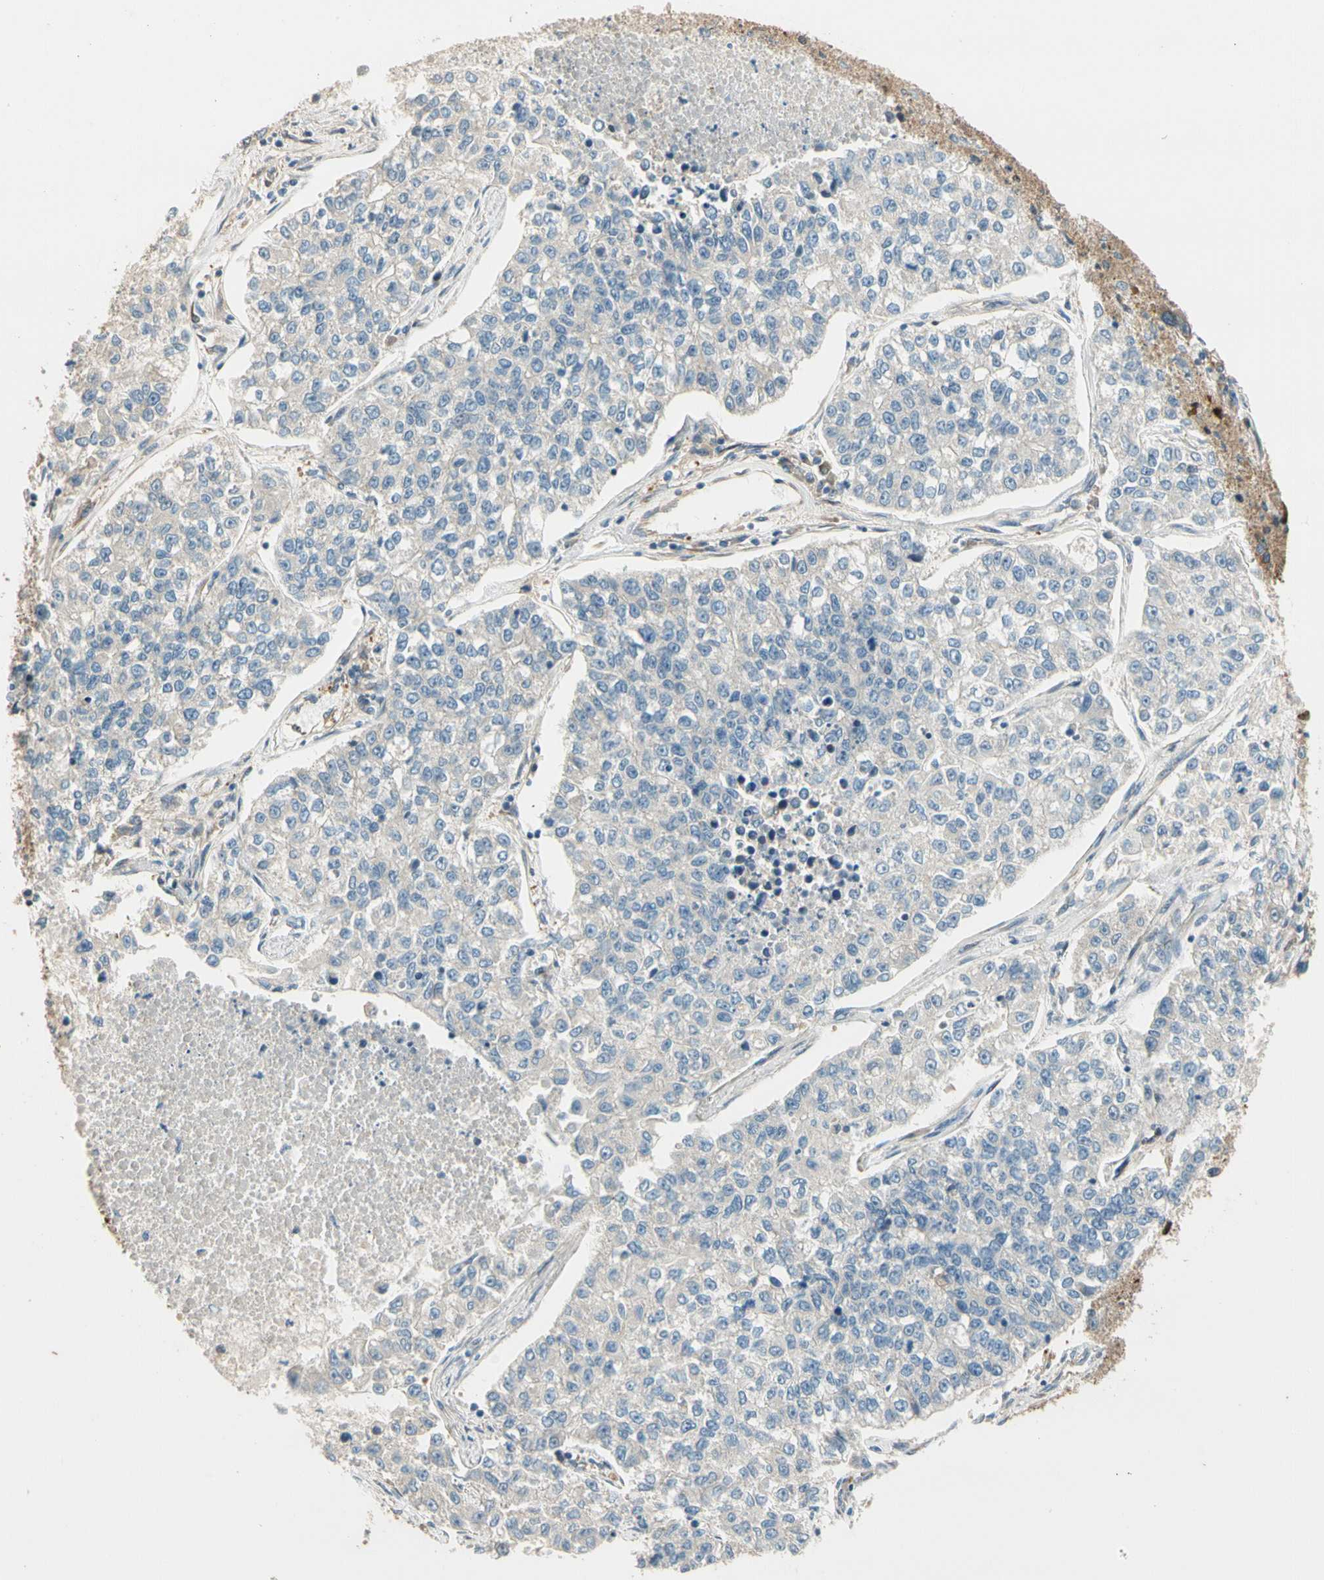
{"staining": {"intensity": "negative", "quantity": "none", "location": "none"}, "tissue": "lung cancer", "cell_type": "Tumor cells", "image_type": "cancer", "snomed": [{"axis": "morphology", "description": "Adenocarcinoma, NOS"}, {"axis": "topography", "description": "Lung"}], "caption": "Tumor cells are negative for brown protein staining in adenocarcinoma (lung).", "gene": "PARP14", "patient": {"sex": "male", "age": 49}}